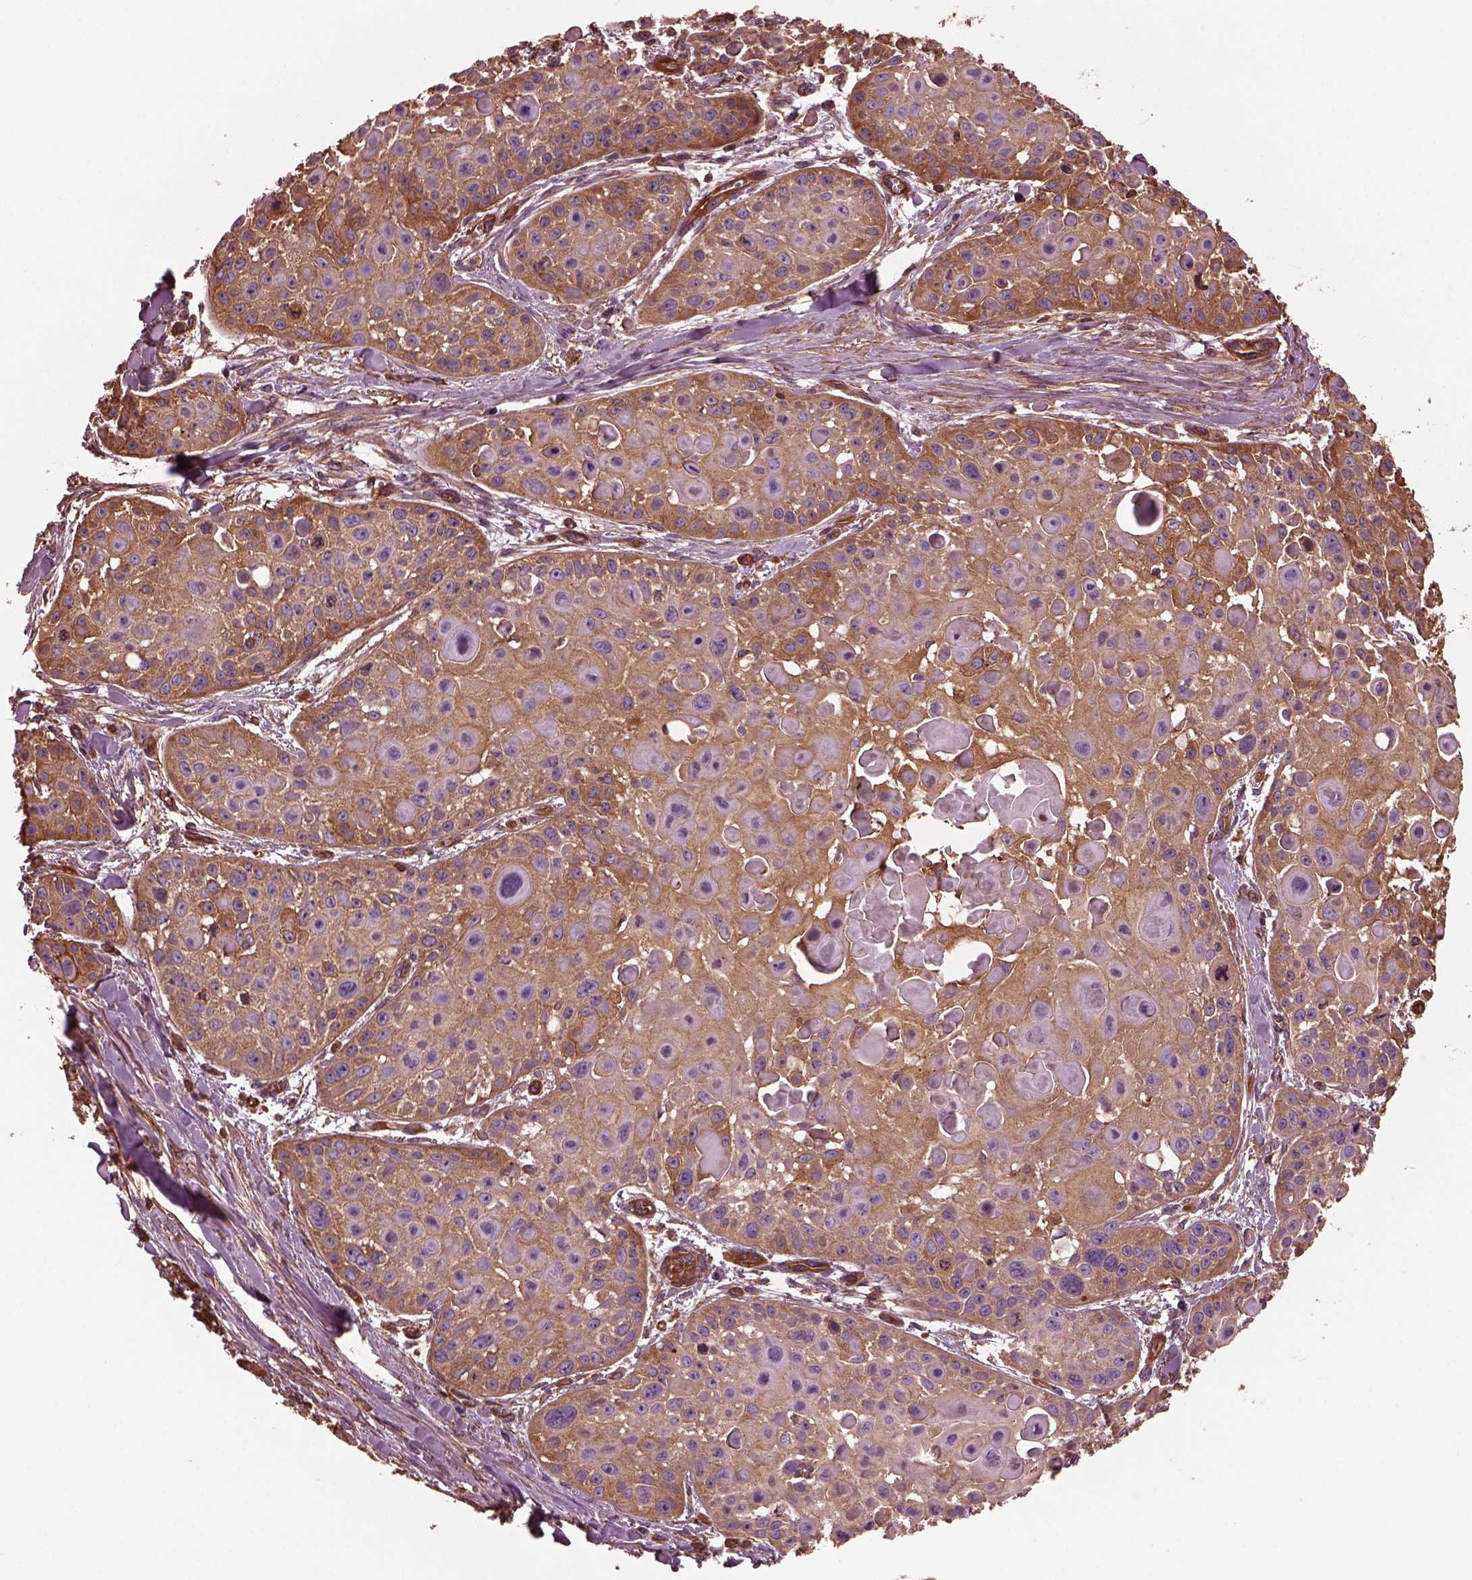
{"staining": {"intensity": "moderate", "quantity": ">75%", "location": "cytoplasmic/membranous"}, "tissue": "skin cancer", "cell_type": "Tumor cells", "image_type": "cancer", "snomed": [{"axis": "morphology", "description": "Squamous cell carcinoma, NOS"}, {"axis": "topography", "description": "Skin"}, {"axis": "topography", "description": "Anal"}], "caption": "Human squamous cell carcinoma (skin) stained with a brown dye displays moderate cytoplasmic/membranous positive expression in about >75% of tumor cells.", "gene": "MYL6", "patient": {"sex": "female", "age": 75}}